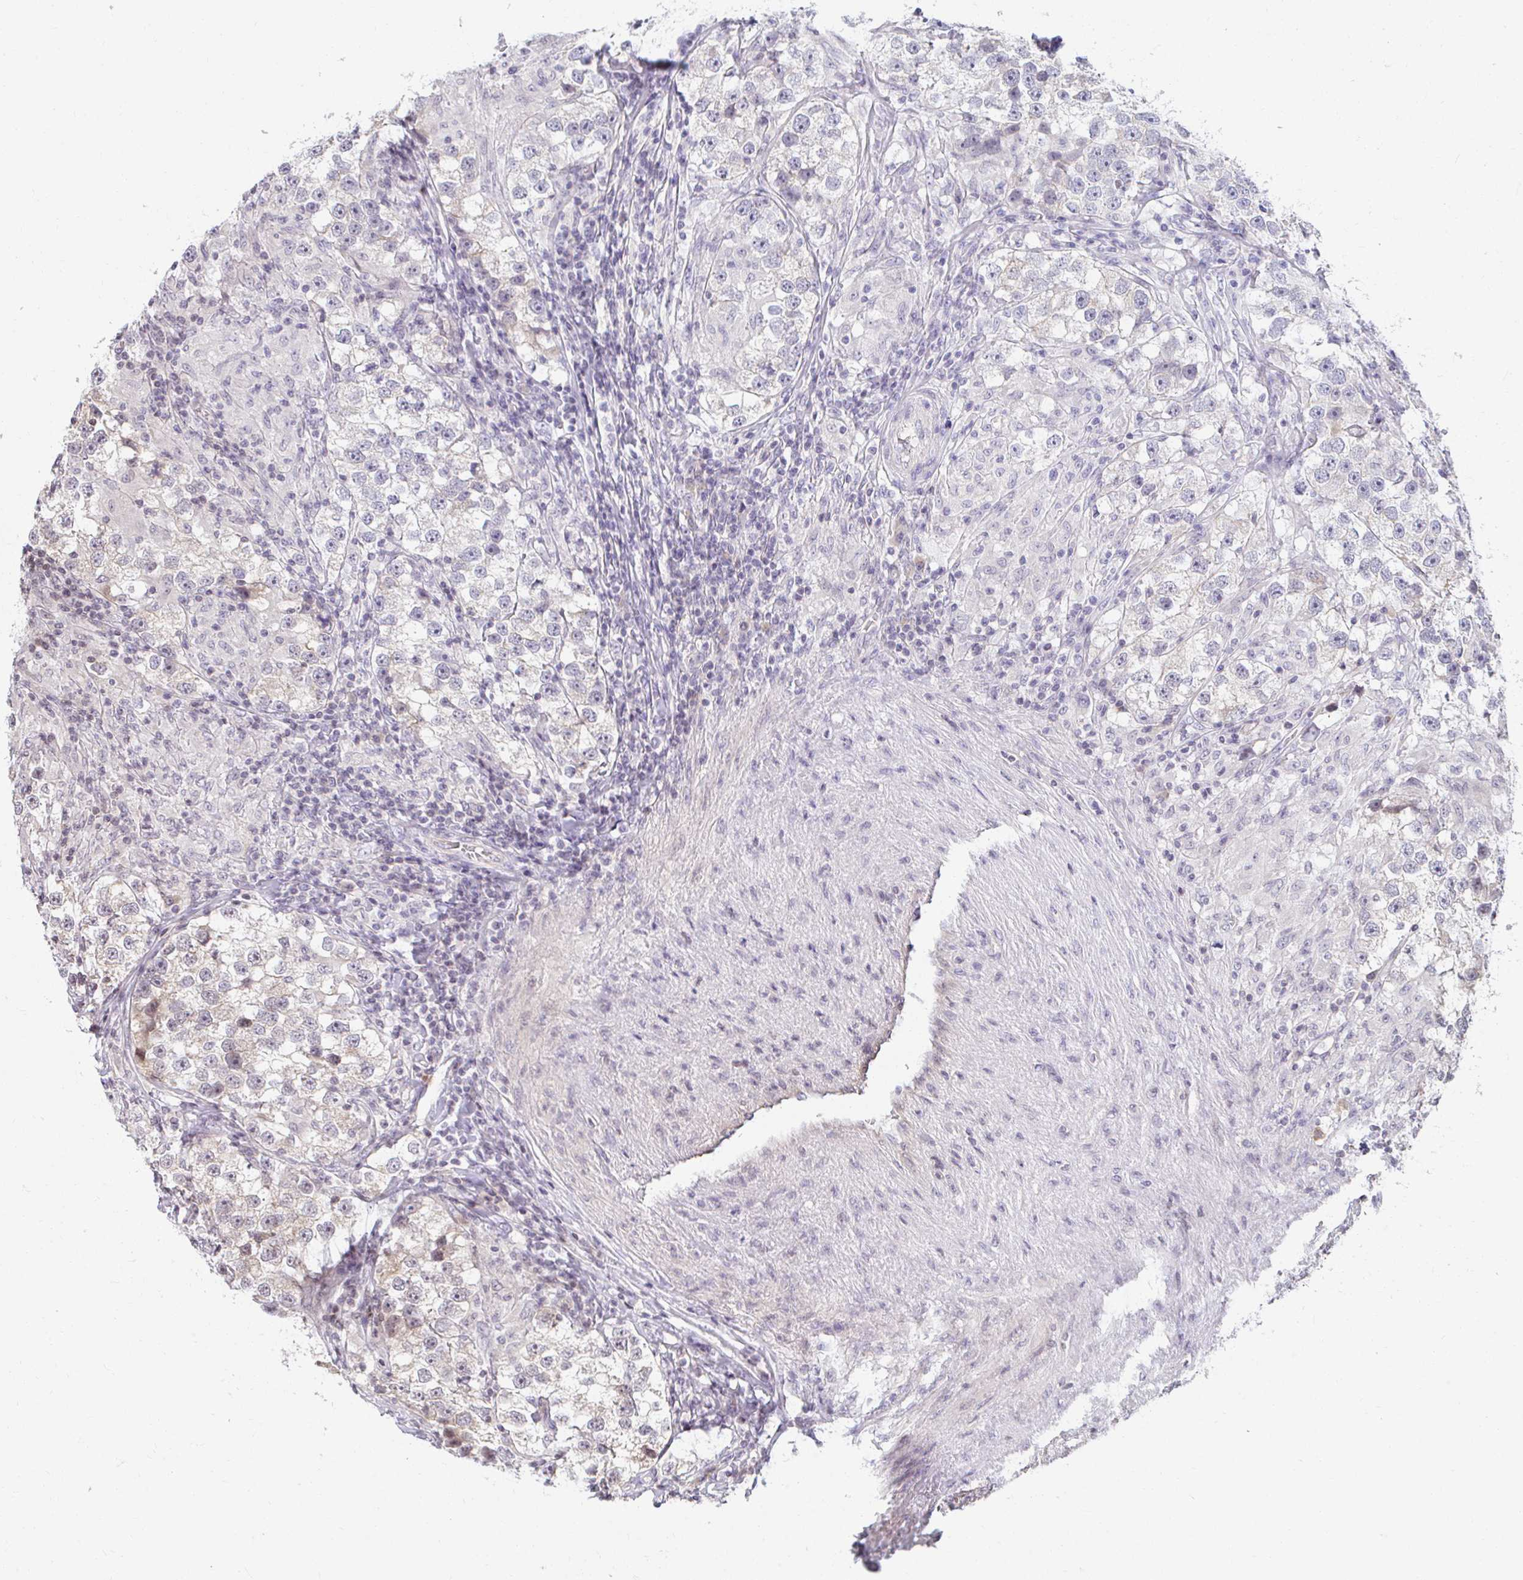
{"staining": {"intensity": "negative", "quantity": "none", "location": "none"}, "tissue": "testis cancer", "cell_type": "Tumor cells", "image_type": "cancer", "snomed": [{"axis": "morphology", "description": "Seminoma, NOS"}, {"axis": "topography", "description": "Testis"}], "caption": "Photomicrograph shows no protein staining in tumor cells of testis cancer (seminoma) tissue.", "gene": "ANK3", "patient": {"sex": "male", "age": 46}}